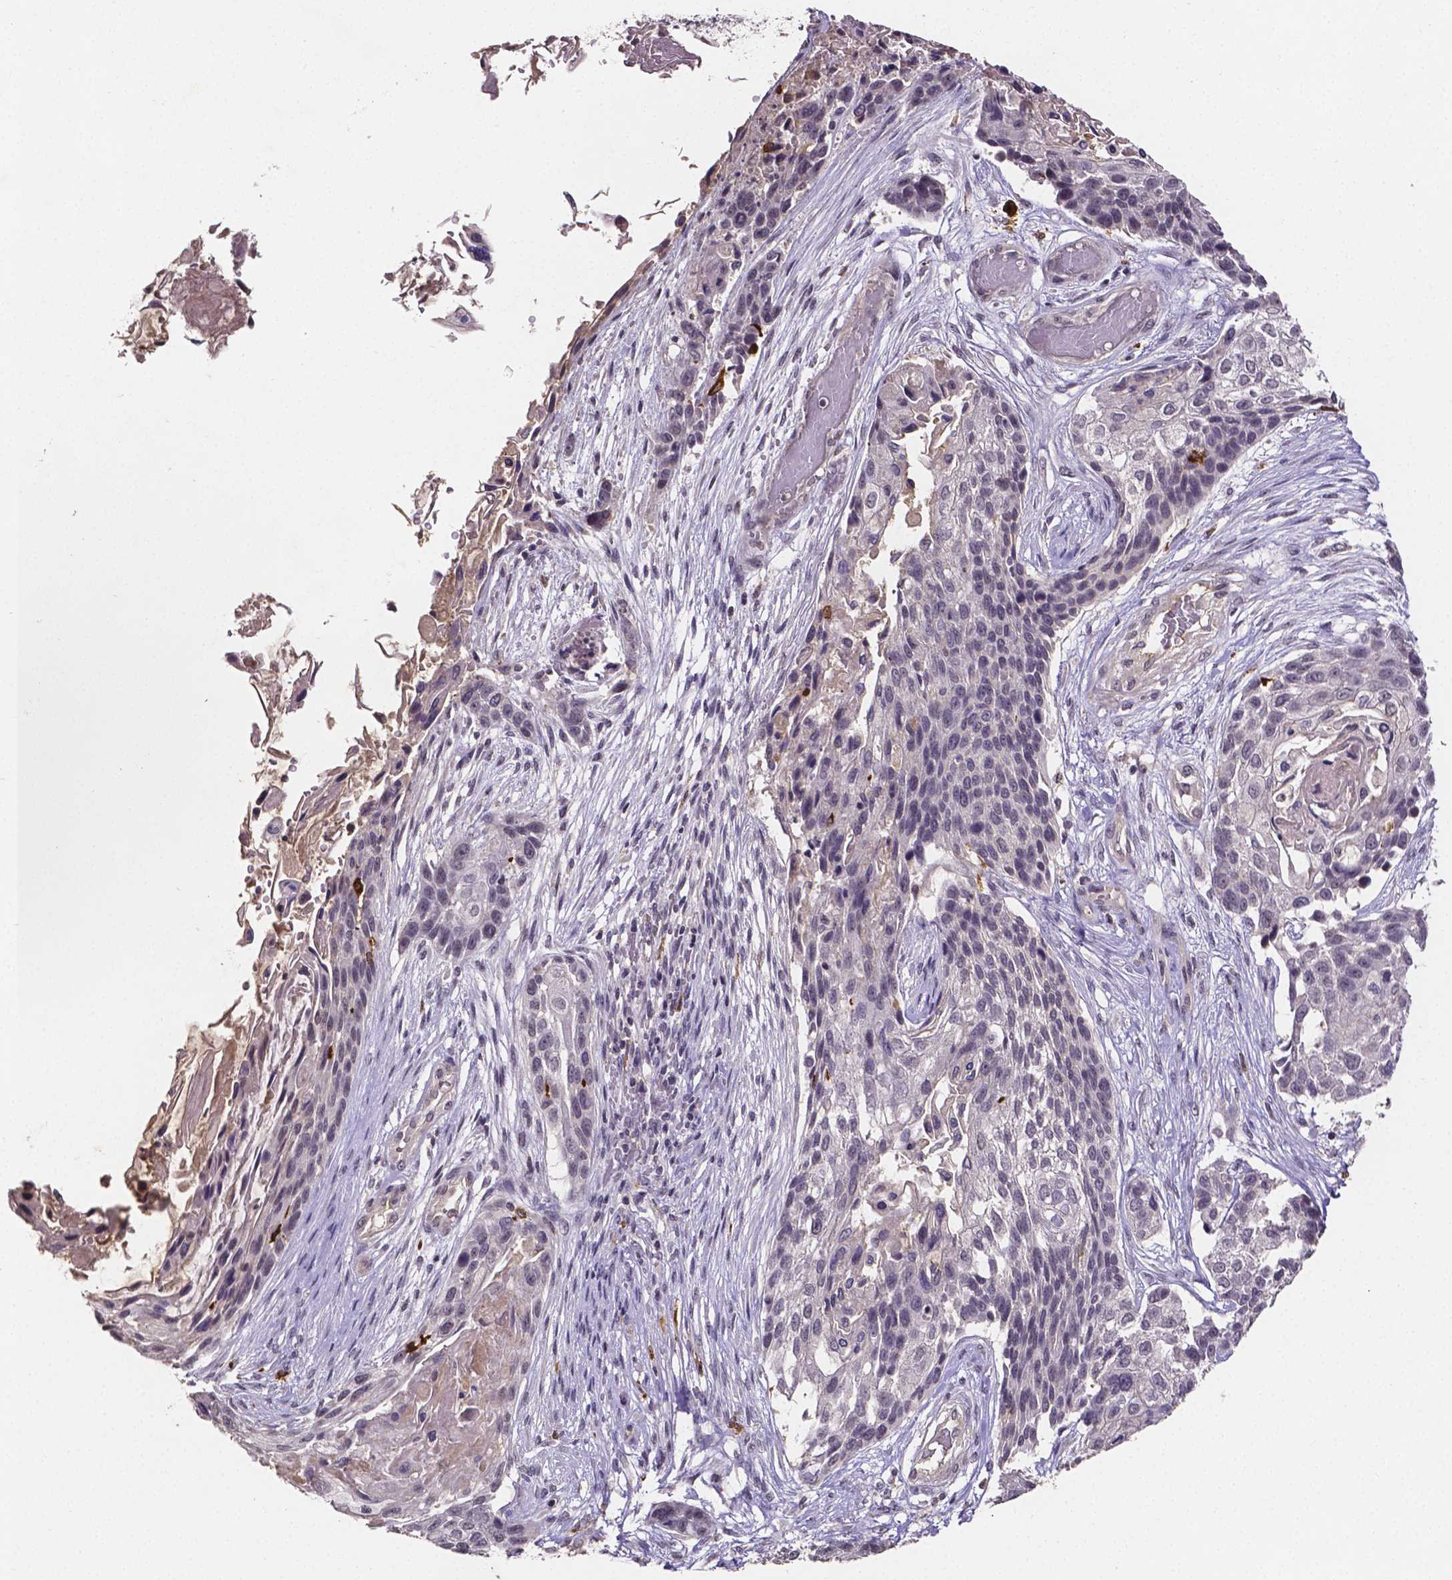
{"staining": {"intensity": "negative", "quantity": "none", "location": "none"}, "tissue": "lung cancer", "cell_type": "Tumor cells", "image_type": "cancer", "snomed": [{"axis": "morphology", "description": "Squamous cell carcinoma, NOS"}, {"axis": "topography", "description": "Lung"}], "caption": "This is an IHC image of human lung cancer. There is no staining in tumor cells.", "gene": "NRGN", "patient": {"sex": "male", "age": 69}}